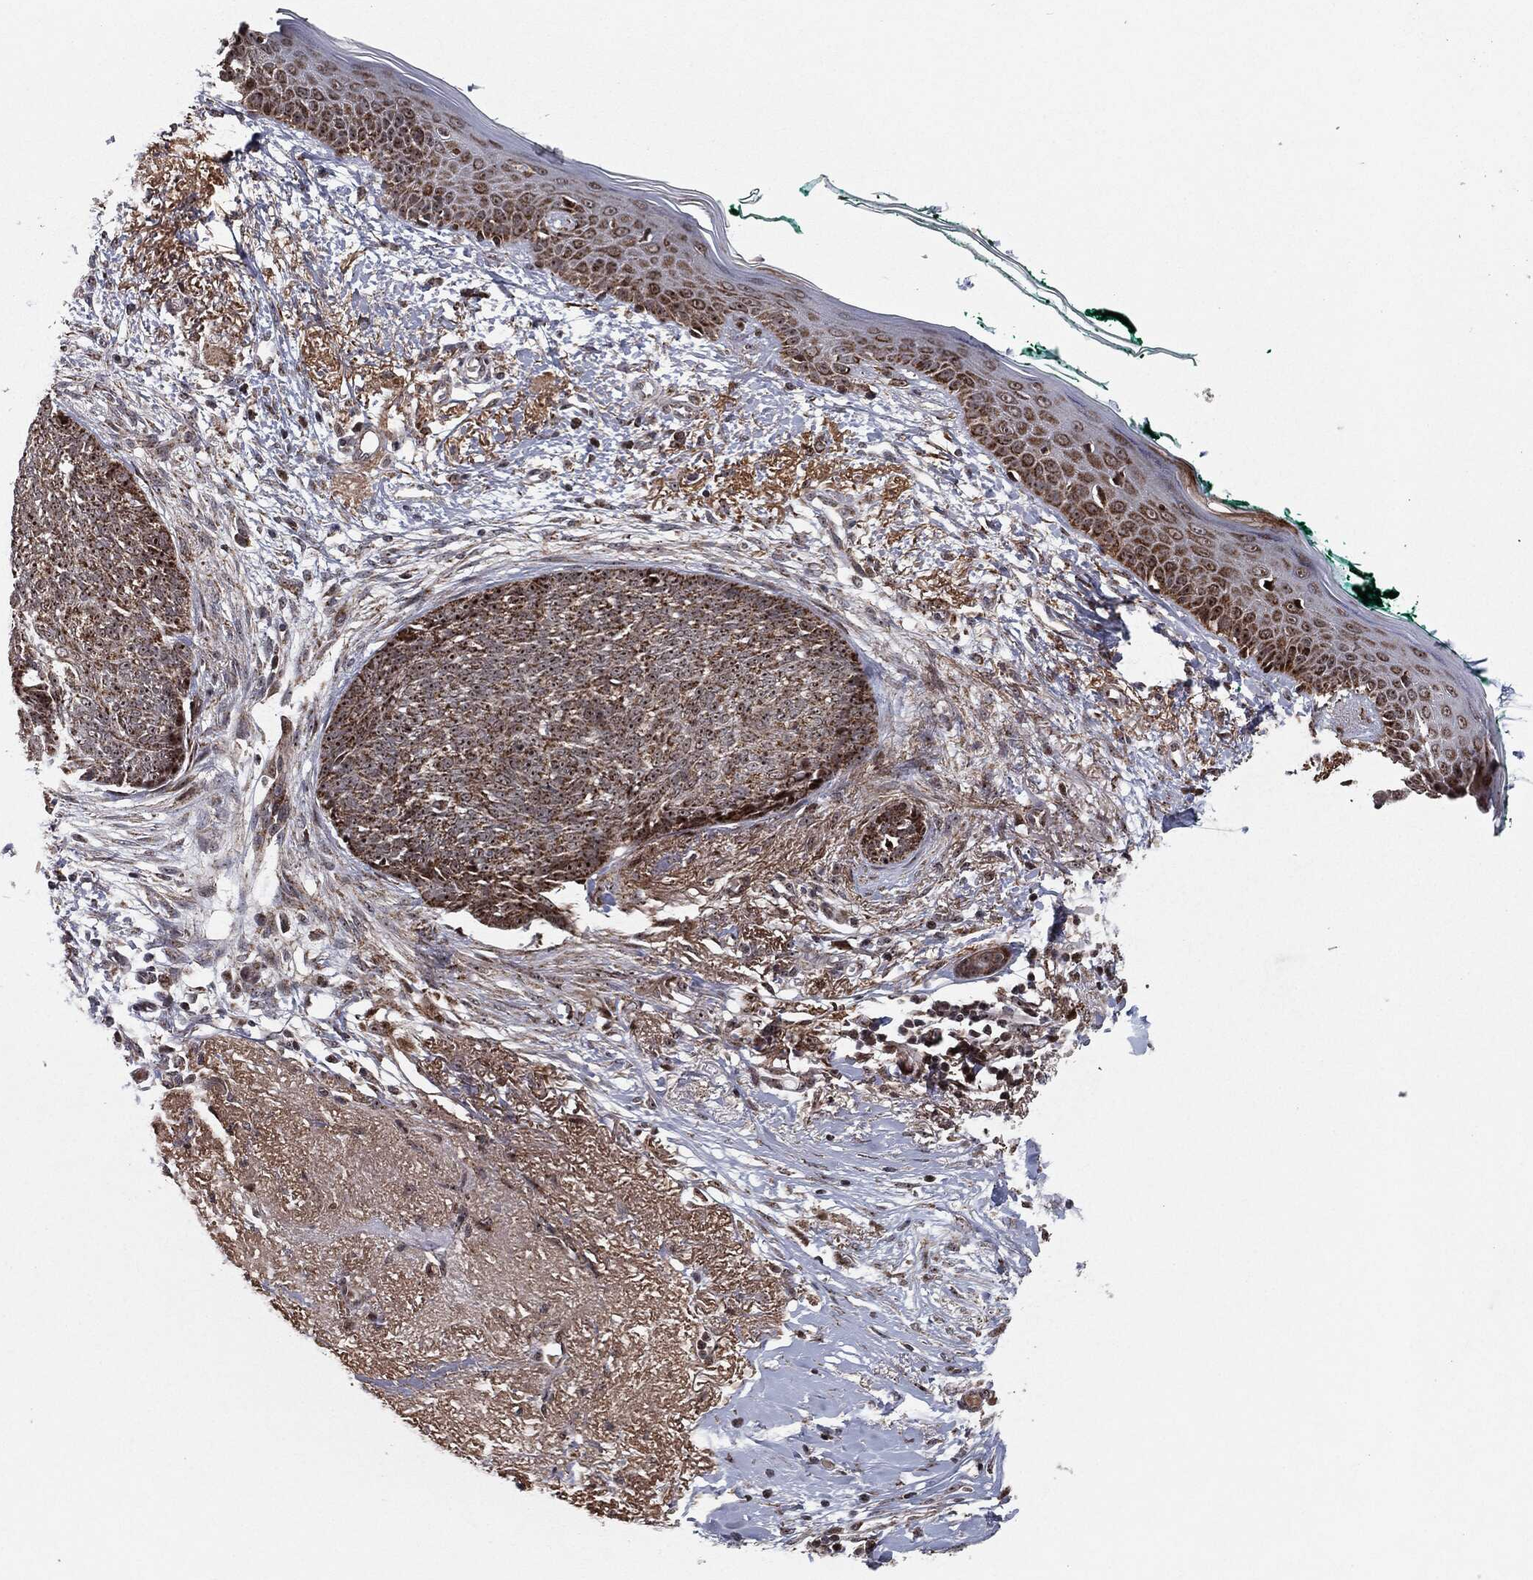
{"staining": {"intensity": "moderate", "quantity": ">75%", "location": "cytoplasmic/membranous"}, "tissue": "skin cancer", "cell_type": "Tumor cells", "image_type": "cancer", "snomed": [{"axis": "morphology", "description": "Normal tissue, NOS"}, {"axis": "morphology", "description": "Basal cell carcinoma"}, {"axis": "topography", "description": "Skin"}], "caption": "Human skin cancer (basal cell carcinoma) stained with a protein marker reveals moderate staining in tumor cells.", "gene": "CHCHD2", "patient": {"sex": "male", "age": 84}}